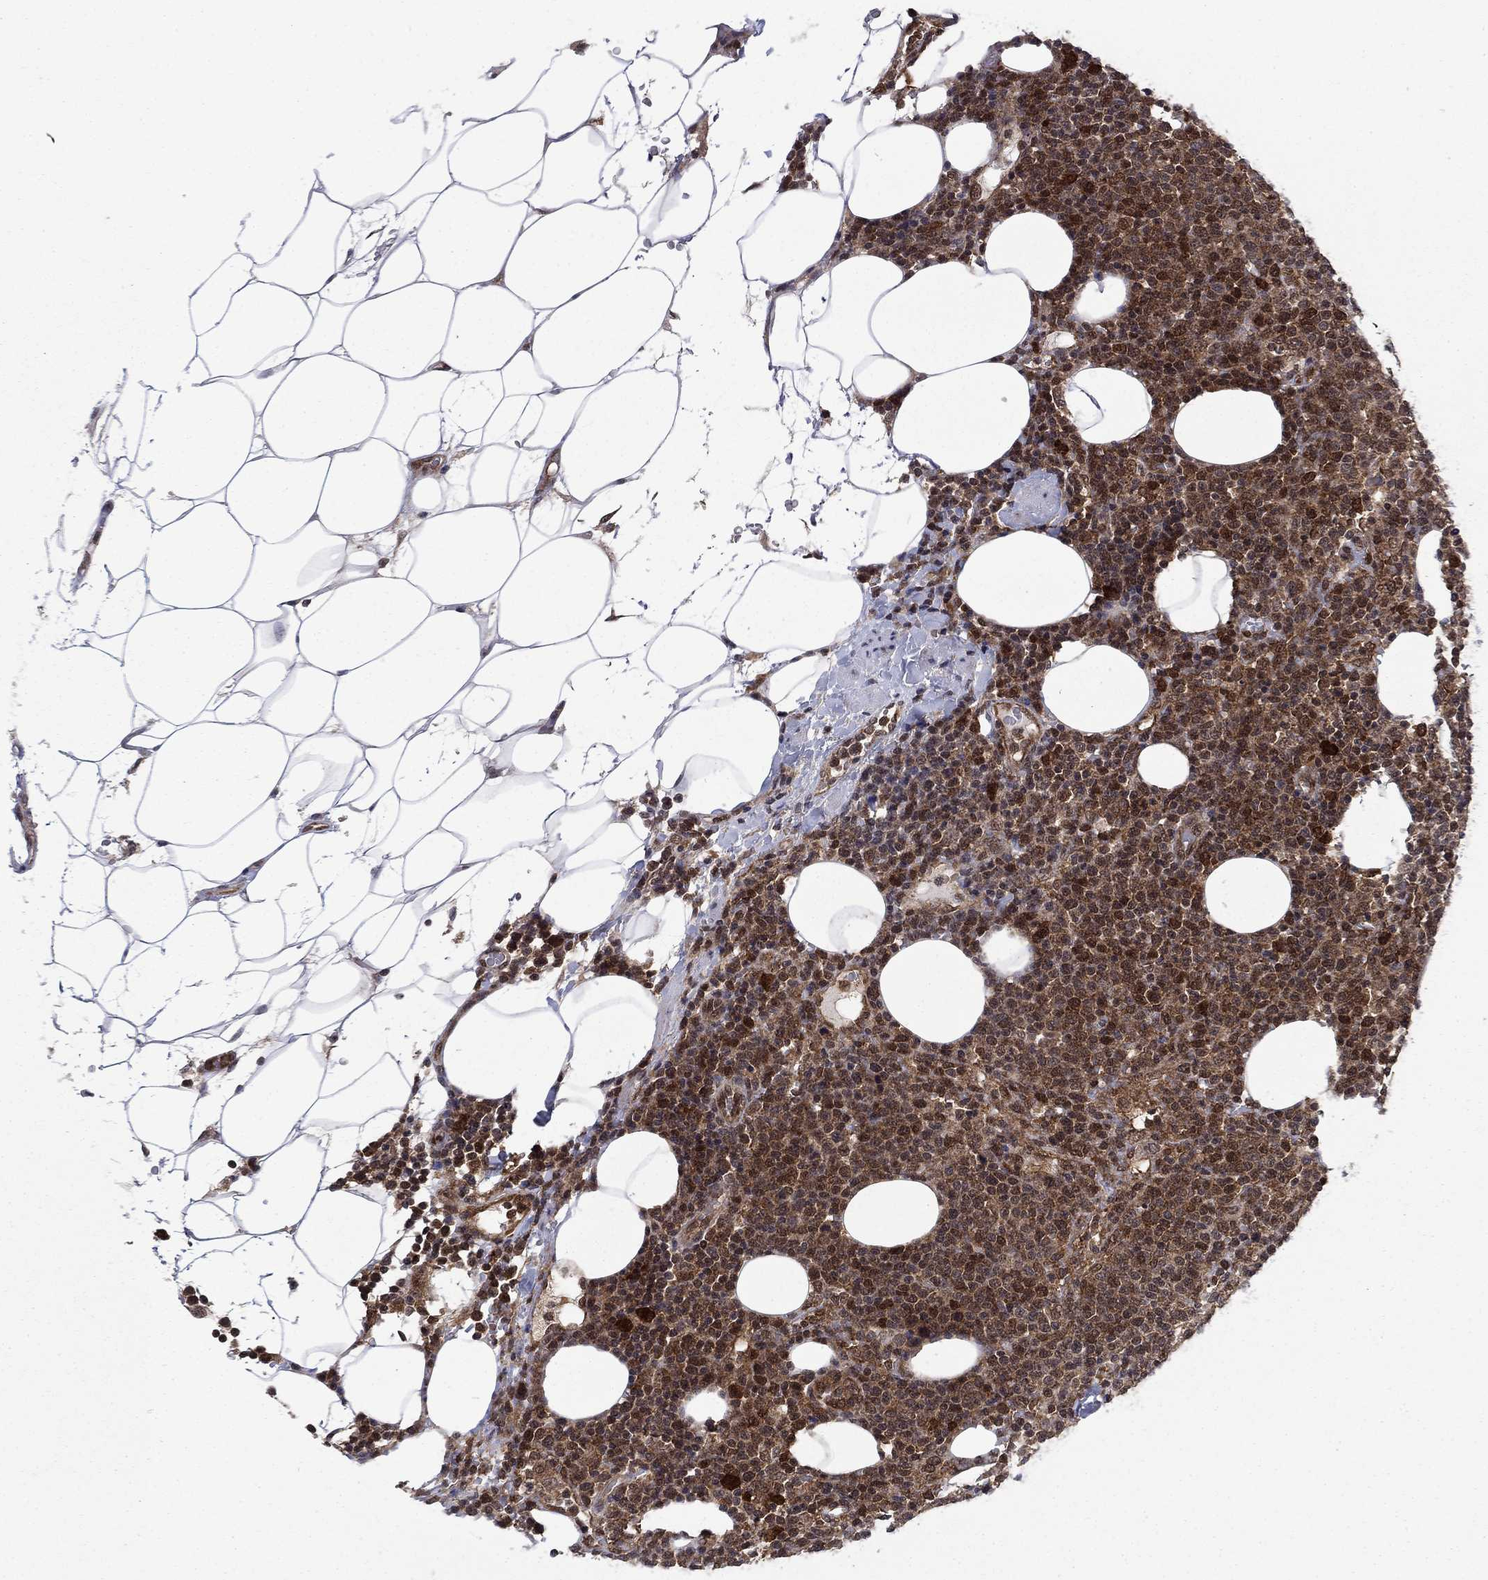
{"staining": {"intensity": "moderate", "quantity": "25%-75%", "location": "cytoplasmic/membranous,nuclear"}, "tissue": "lymphoma", "cell_type": "Tumor cells", "image_type": "cancer", "snomed": [{"axis": "morphology", "description": "Malignant lymphoma, non-Hodgkin's type, High grade"}, {"axis": "topography", "description": "Lymph node"}], "caption": "Tumor cells reveal medium levels of moderate cytoplasmic/membranous and nuclear staining in approximately 25%-75% of cells in high-grade malignant lymphoma, non-Hodgkin's type. (DAB (3,3'-diaminobenzidine) IHC, brown staining for protein, blue staining for nuclei).", "gene": "DNAJA1", "patient": {"sex": "male", "age": 61}}